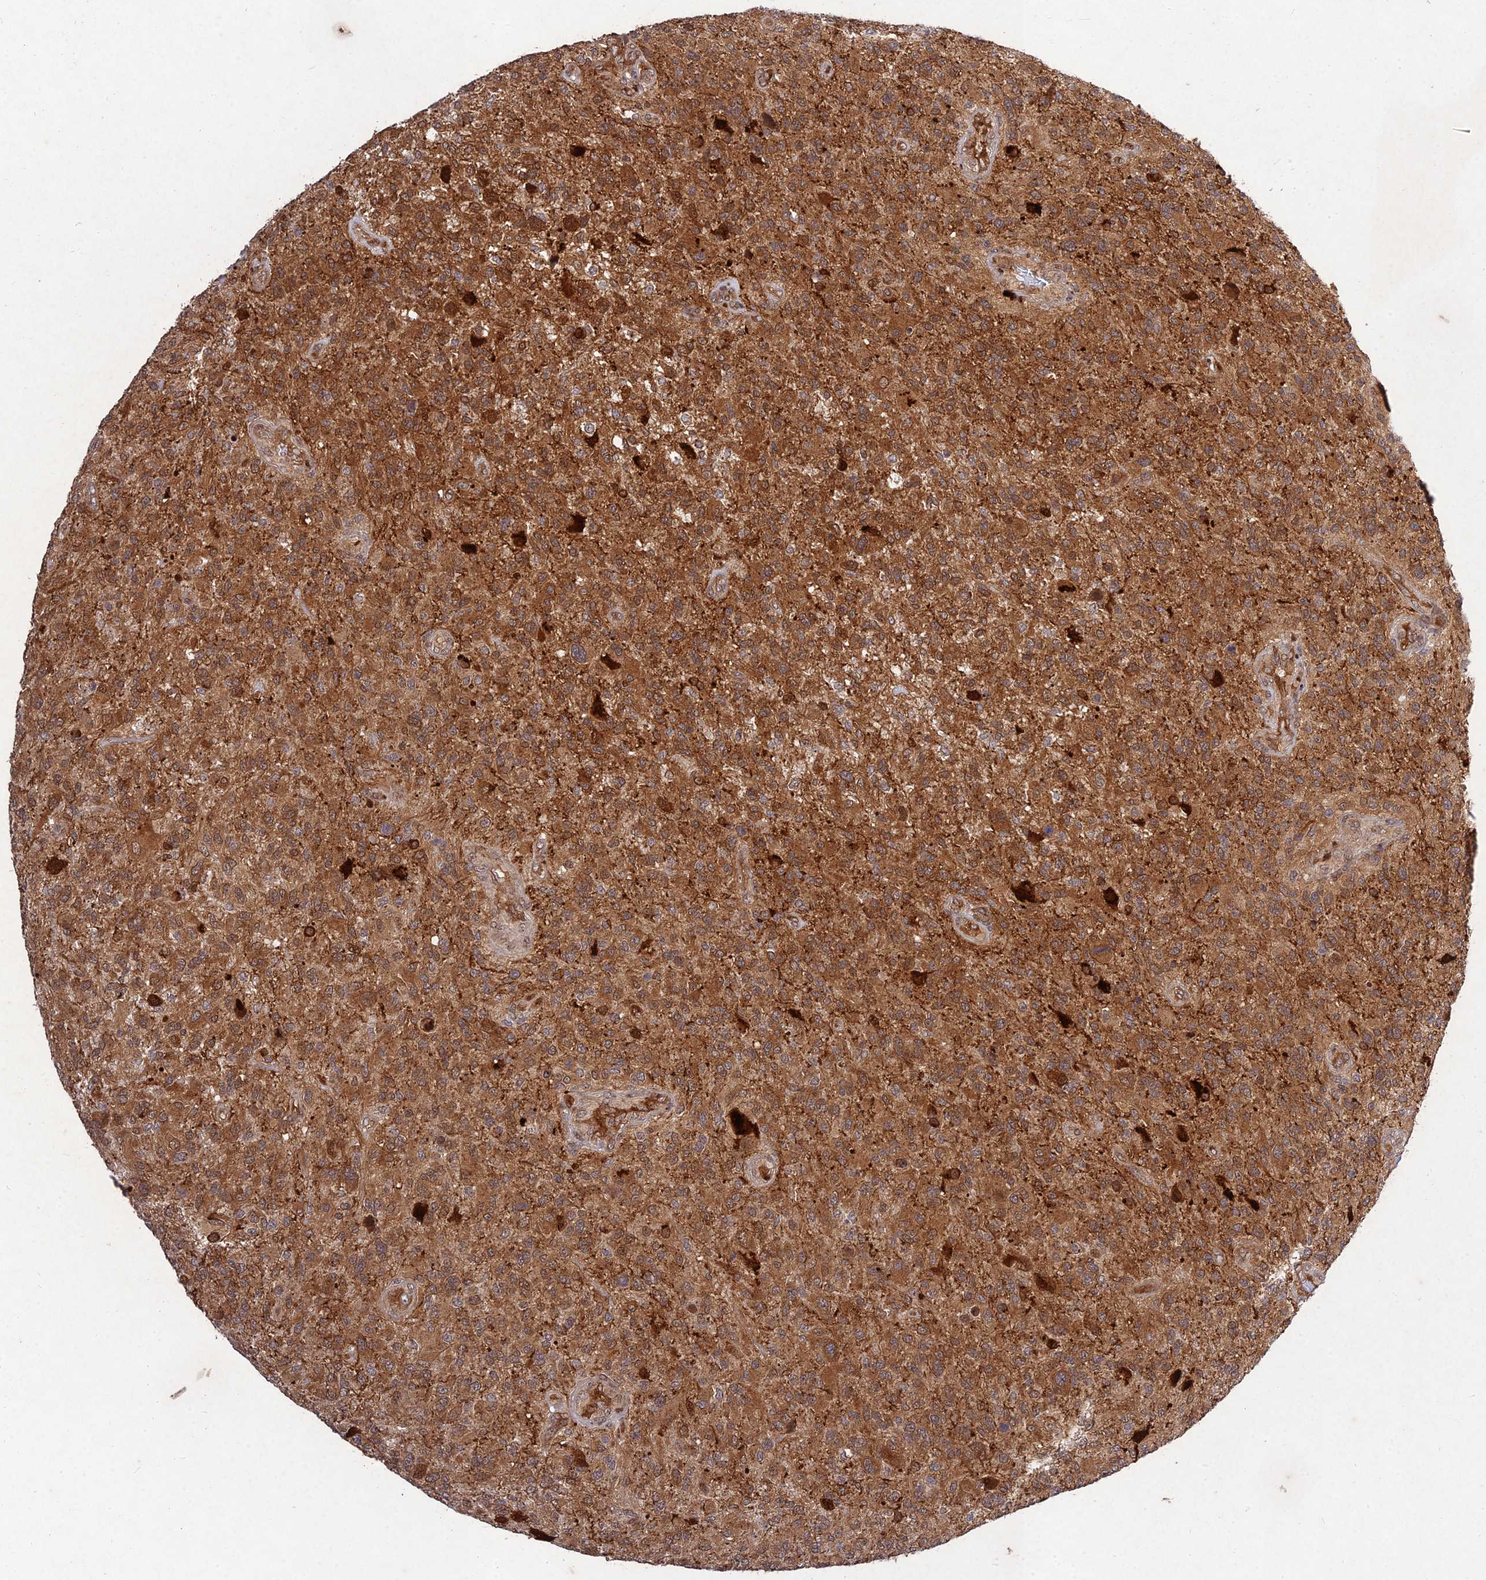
{"staining": {"intensity": "moderate", "quantity": ">75%", "location": "cytoplasmic/membranous"}, "tissue": "glioma", "cell_type": "Tumor cells", "image_type": "cancer", "snomed": [{"axis": "morphology", "description": "Glioma, malignant, High grade"}, {"axis": "topography", "description": "Brain"}], "caption": "Protein analysis of high-grade glioma (malignant) tissue demonstrates moderate cytoplasmic/membranous staining in approximately >75% of tumor cells.", "gene": "MKKS", "patient": {"sex": "male", "age": 47}}